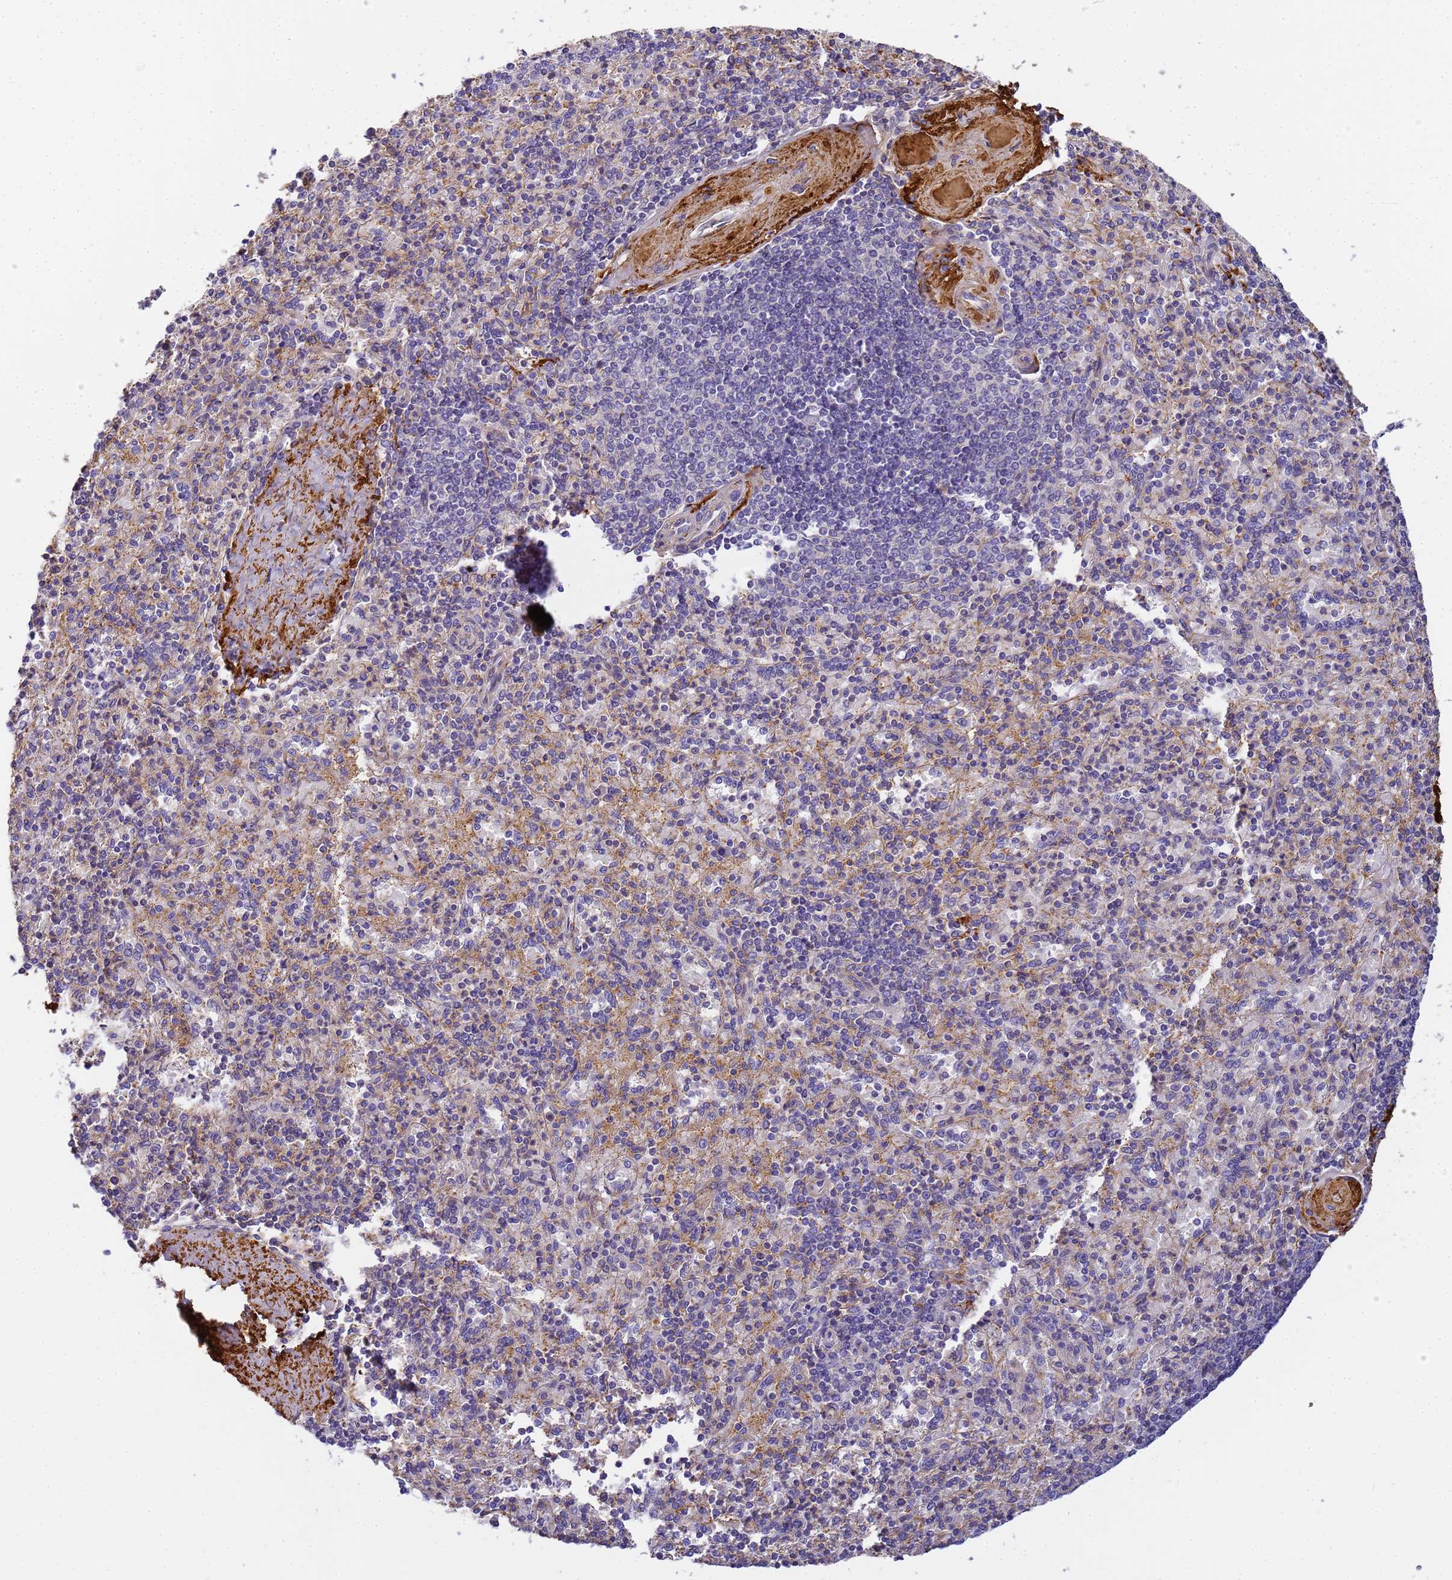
{"staining": {"intensity": "negative", "quantity": "none", "location": "none"}, "tissue": "spleen", "cell_type": "Cells in red pulp", "image_type": "normal", "snomed": [{"axis": "morphology", "description": "Normal tissue, NOS"}, {"axis": "topography", "description": "Spleen"}], "caption": "DAB (3,3'-diaminobenzidine) immunohistochemical staining of unremarkable spleen displays no significant expression in cells in red pulp.", "gene": "MYL10", "patient": {"sex": "male", "age": 82}}